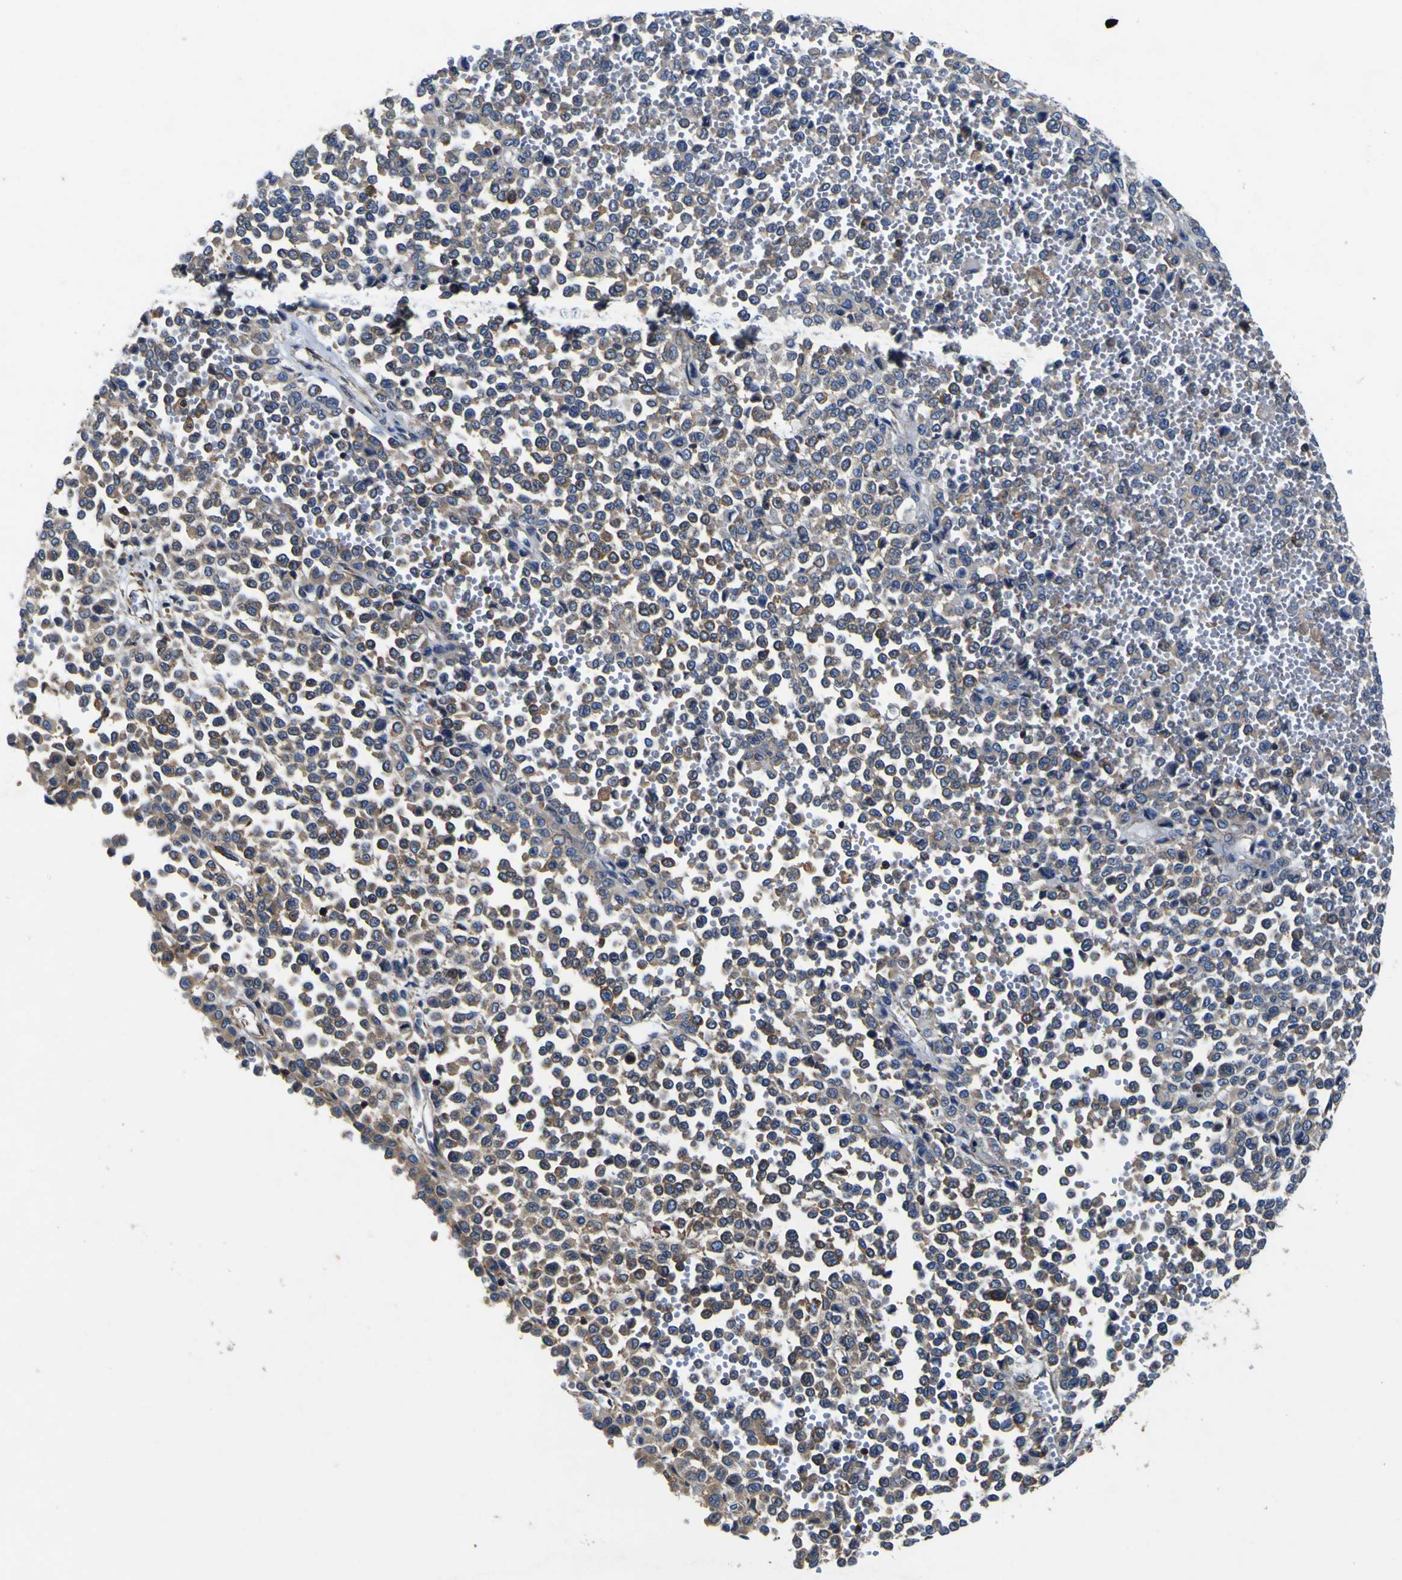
{"staining": {"intensity": "weak", "quantity": ">75%", "location": "cytoplasmic/membranous"}, "tissue": "melanoma", "cell_type": "Tumor cells", "image_type": "cancer", "snomed": [{"axis": "morphology", "description": "Malignant melanoma, Metastatic site"}, {"axis": "topography", "description": "Pancreas"}], "caption": "A histopathology image of melanoma stained for a protein exhibits weak cytoplasmic/membranous brown staining in tumor cells.", "gene": "CNR2", "patient": {"sex": "female", "age": 30}}